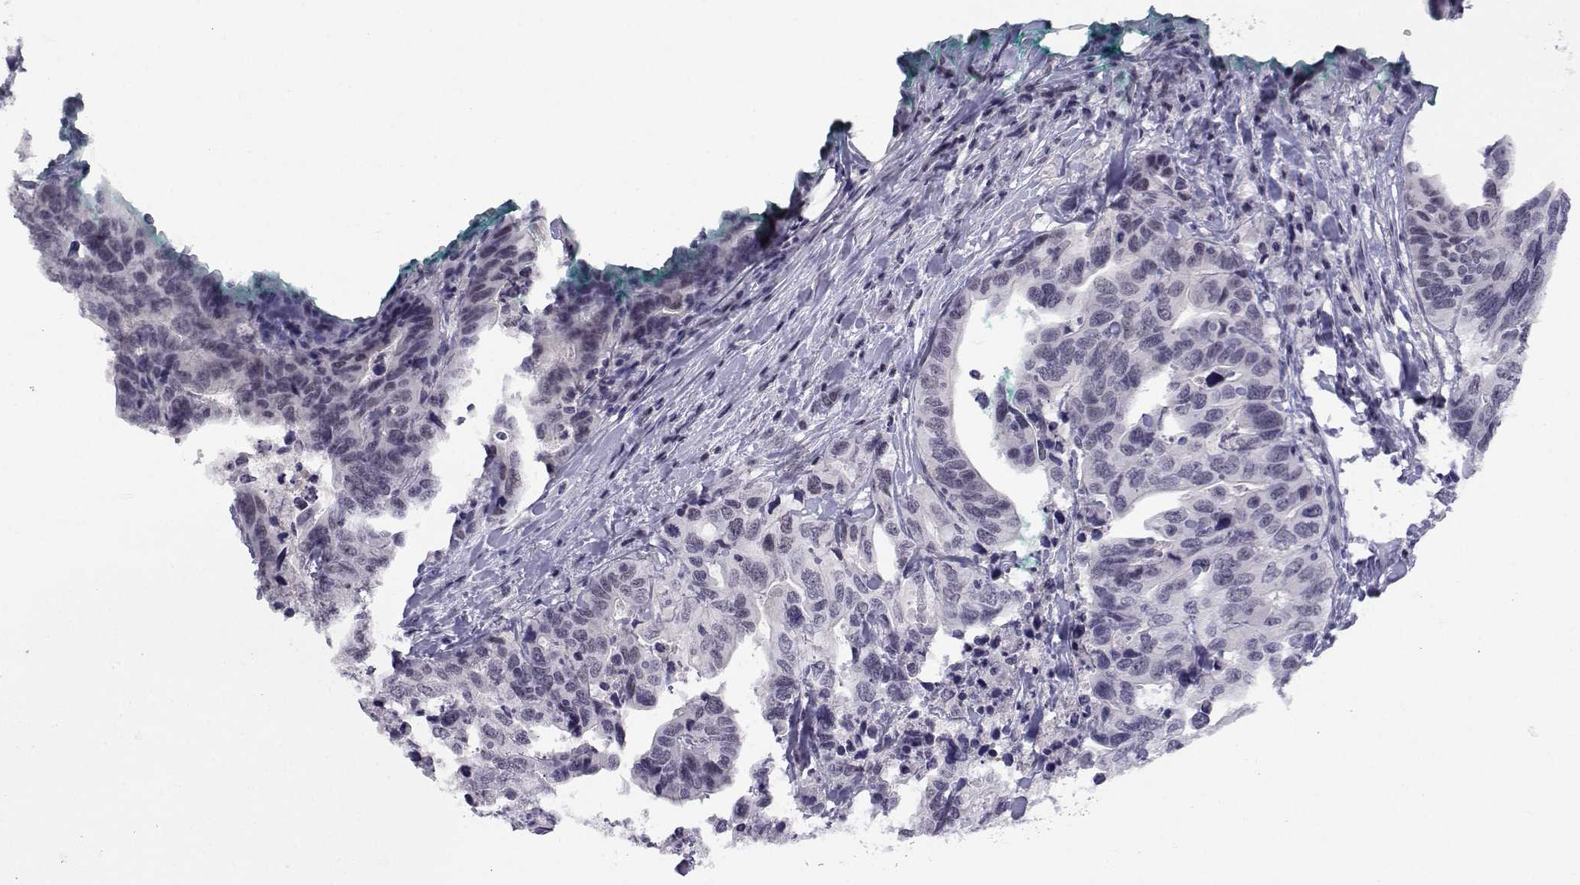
{"staining": {"intensity": "negative", "quantity": "none", "location": "none"}, "tissue": "stomach cancer", "cell_type": "Tumor cells", "image_type": "cancer", "snomed": [{"axis": "morphology", "description": "Adenocarcinoma, NOS"}, {"axis": "topography", "description": "Stomach, upper"}], "caption": "IHC of stomach cancer demonstrates no expression in tumor cells.", "gene": "MED26", "patient": {"sex": "female", "age": 67}}